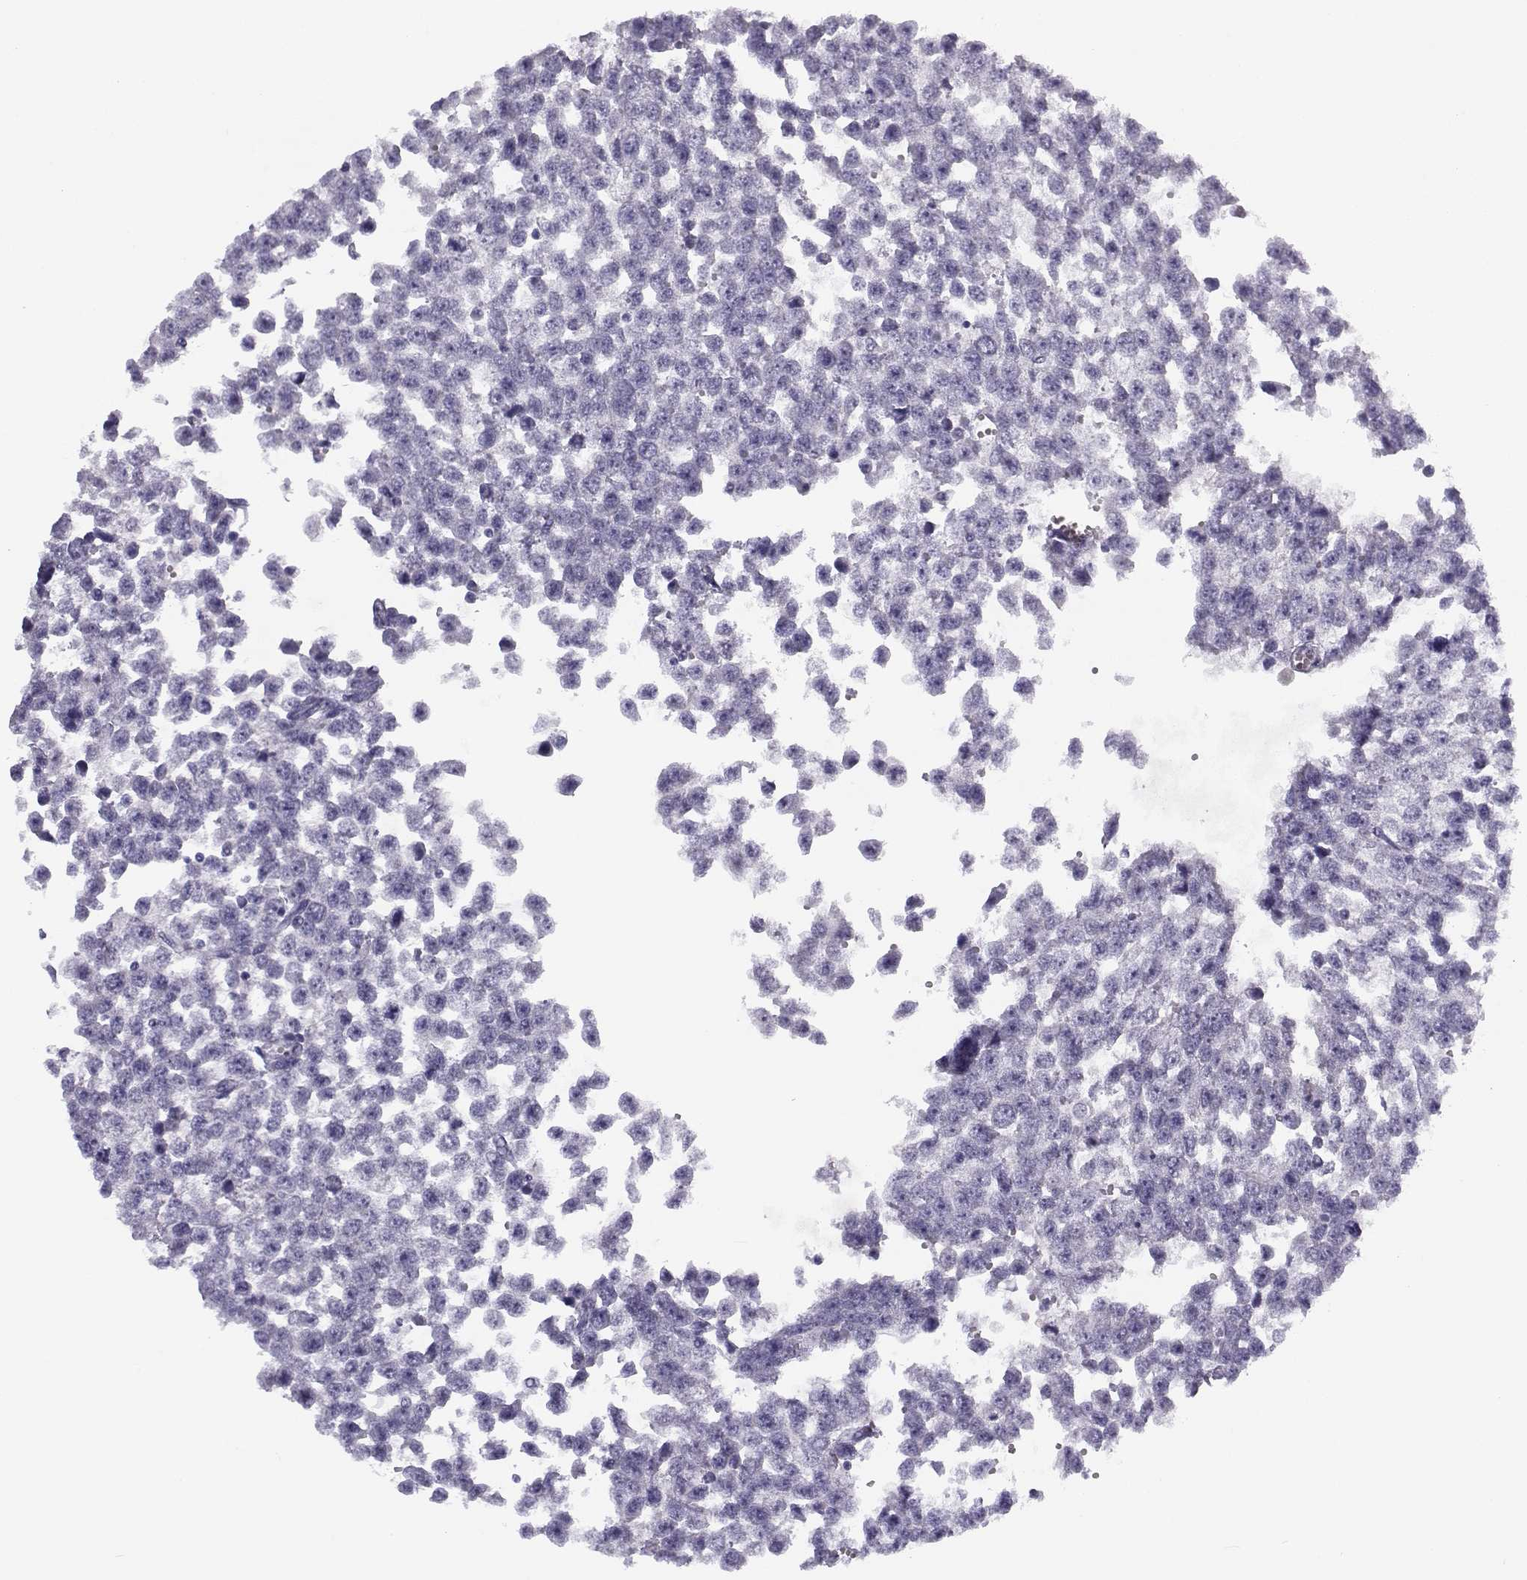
{"staining": {"intensity": "negative", "quantity": "none", "location": "none"}, "tissue": "testis cancer", "cell_type": "Tumor cells", "image_type": "cancer", "snomed": [{"axis": "morphology", "description": "Normal tissue, NOS"}, {"axis": "morphology", "description": "Seminoma, NOS"}, {"axis": "topography", "description": "Testis"}, {"axis": "topography", "description": "Epididymis"}], "caption": "Testis cancer stained for a protein using immunohistochemistry shows no positivity tumor cells.", "gene": "CFAP77", "patient": {"sex": "male", "age": 34}}